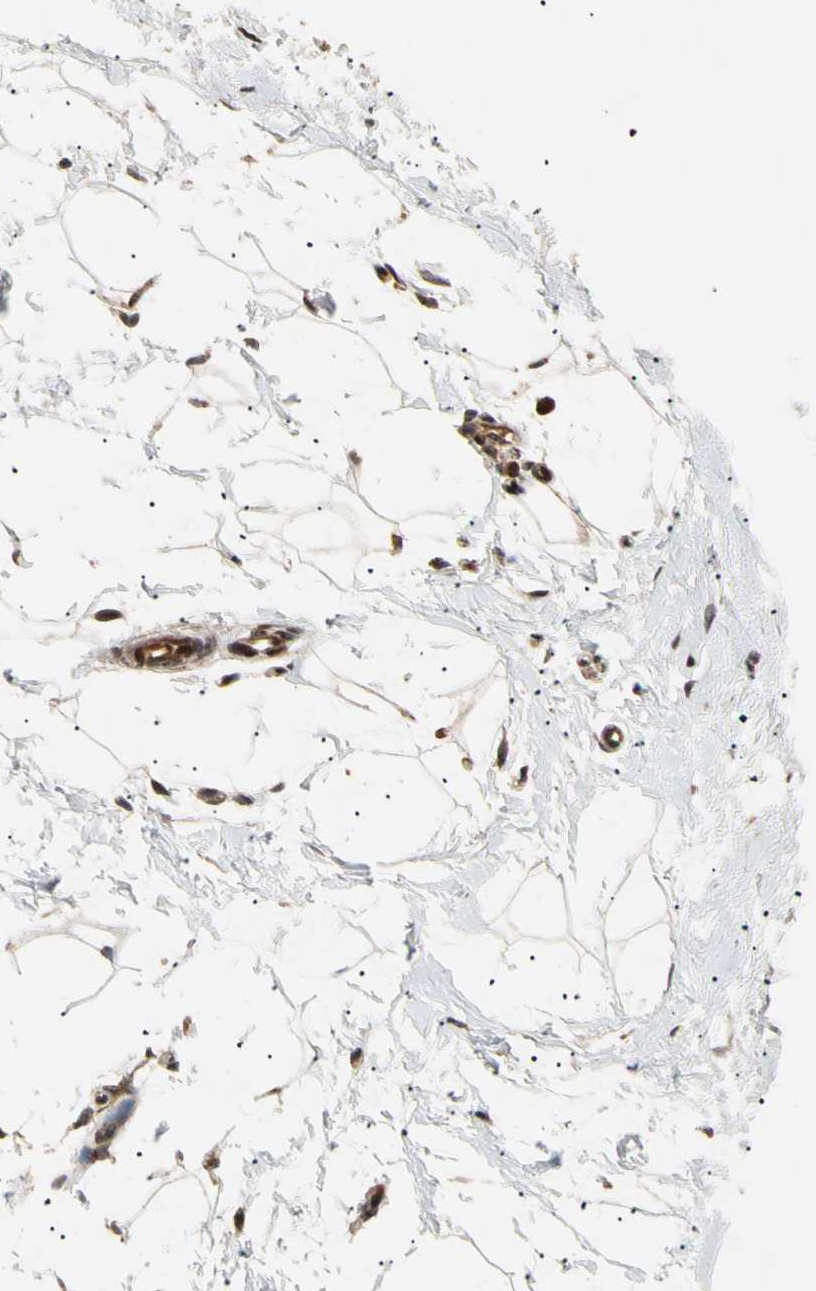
{"staining": {"intensity": "moderate", "quantity": ">75%", "location": "cytoplasmic/membranous"}, "tissue": "adipose tissue", "cell_type": "Adipocytes", "image_type": "normal", "snomed": [{"axis": "morphology", "description": "Normal tissue, NOS"}, {"axis": "topography", "description": "Breast"}], "caption": "Immunohistochemical staining of normal adipose tissue shows >75% levels of moderate cytoplasmic/membranous protein staining in approximately >75% of adipocytes.", "gene": "MRPS22", "patient": {"sex": "female", "age": 45}}